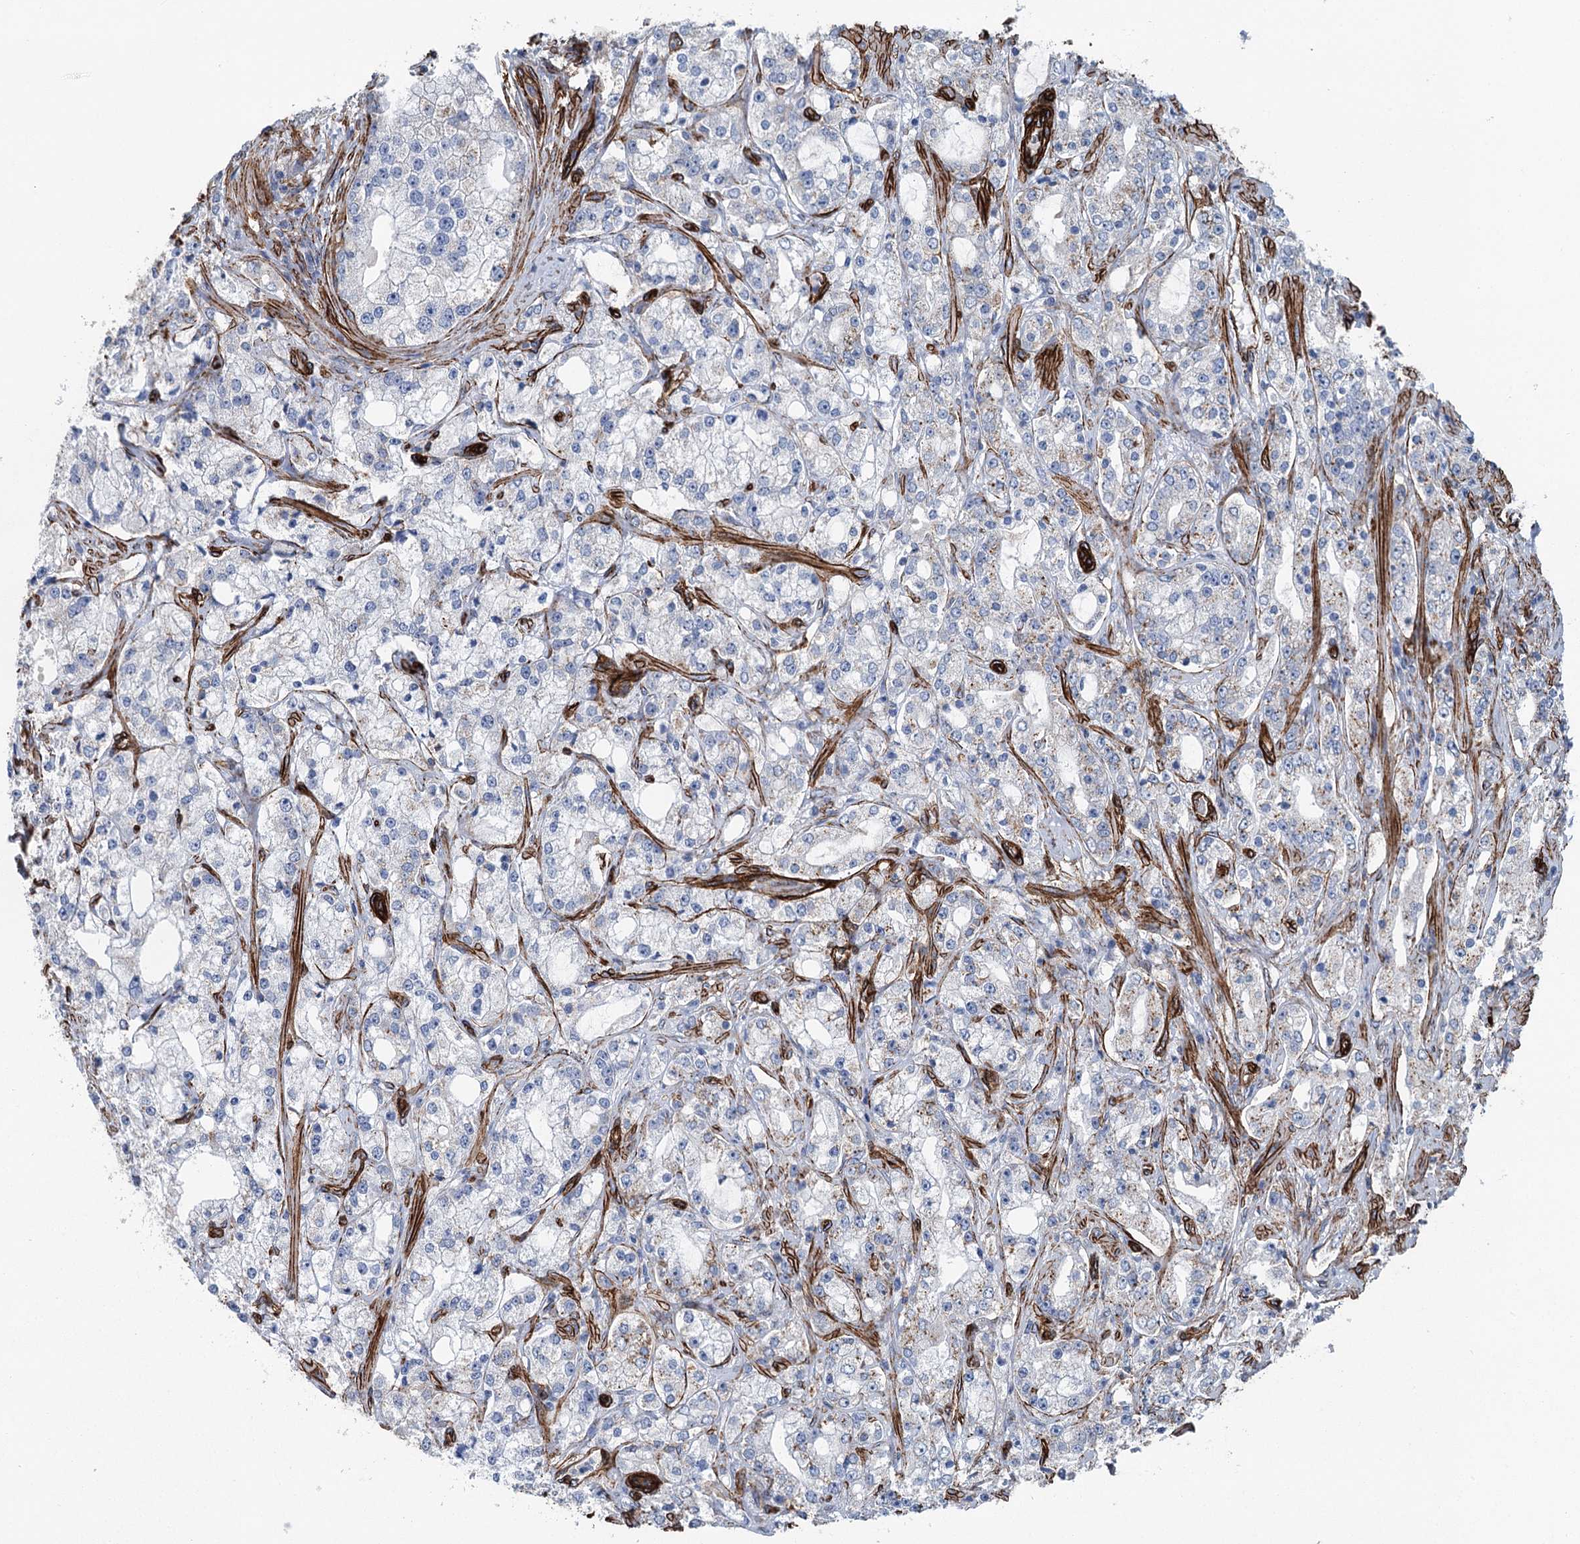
{"staining": {"intensity": "negative", "quantity": "none", "location": "none"}, "tissue": "prostate cancer", "cell_type": "Tumor cells", "image_type": "cancer", "snomed": [{"axis": "morphology", "description": "Adenocarcinoma, High grade"}, {"axis": "topography", "description": "Prostate"}], "caption": "Immunohistochemistry photomicrograph of neoplastic tissue: adenocarcinoma (high-grade) (prostate) stained with DAB (3,3'-diaminobenzidine) demonstrates no significant protein expression in tumor cells.", "gene": "IQSEC1", "patient": {"sex": "male", "age": 64}}